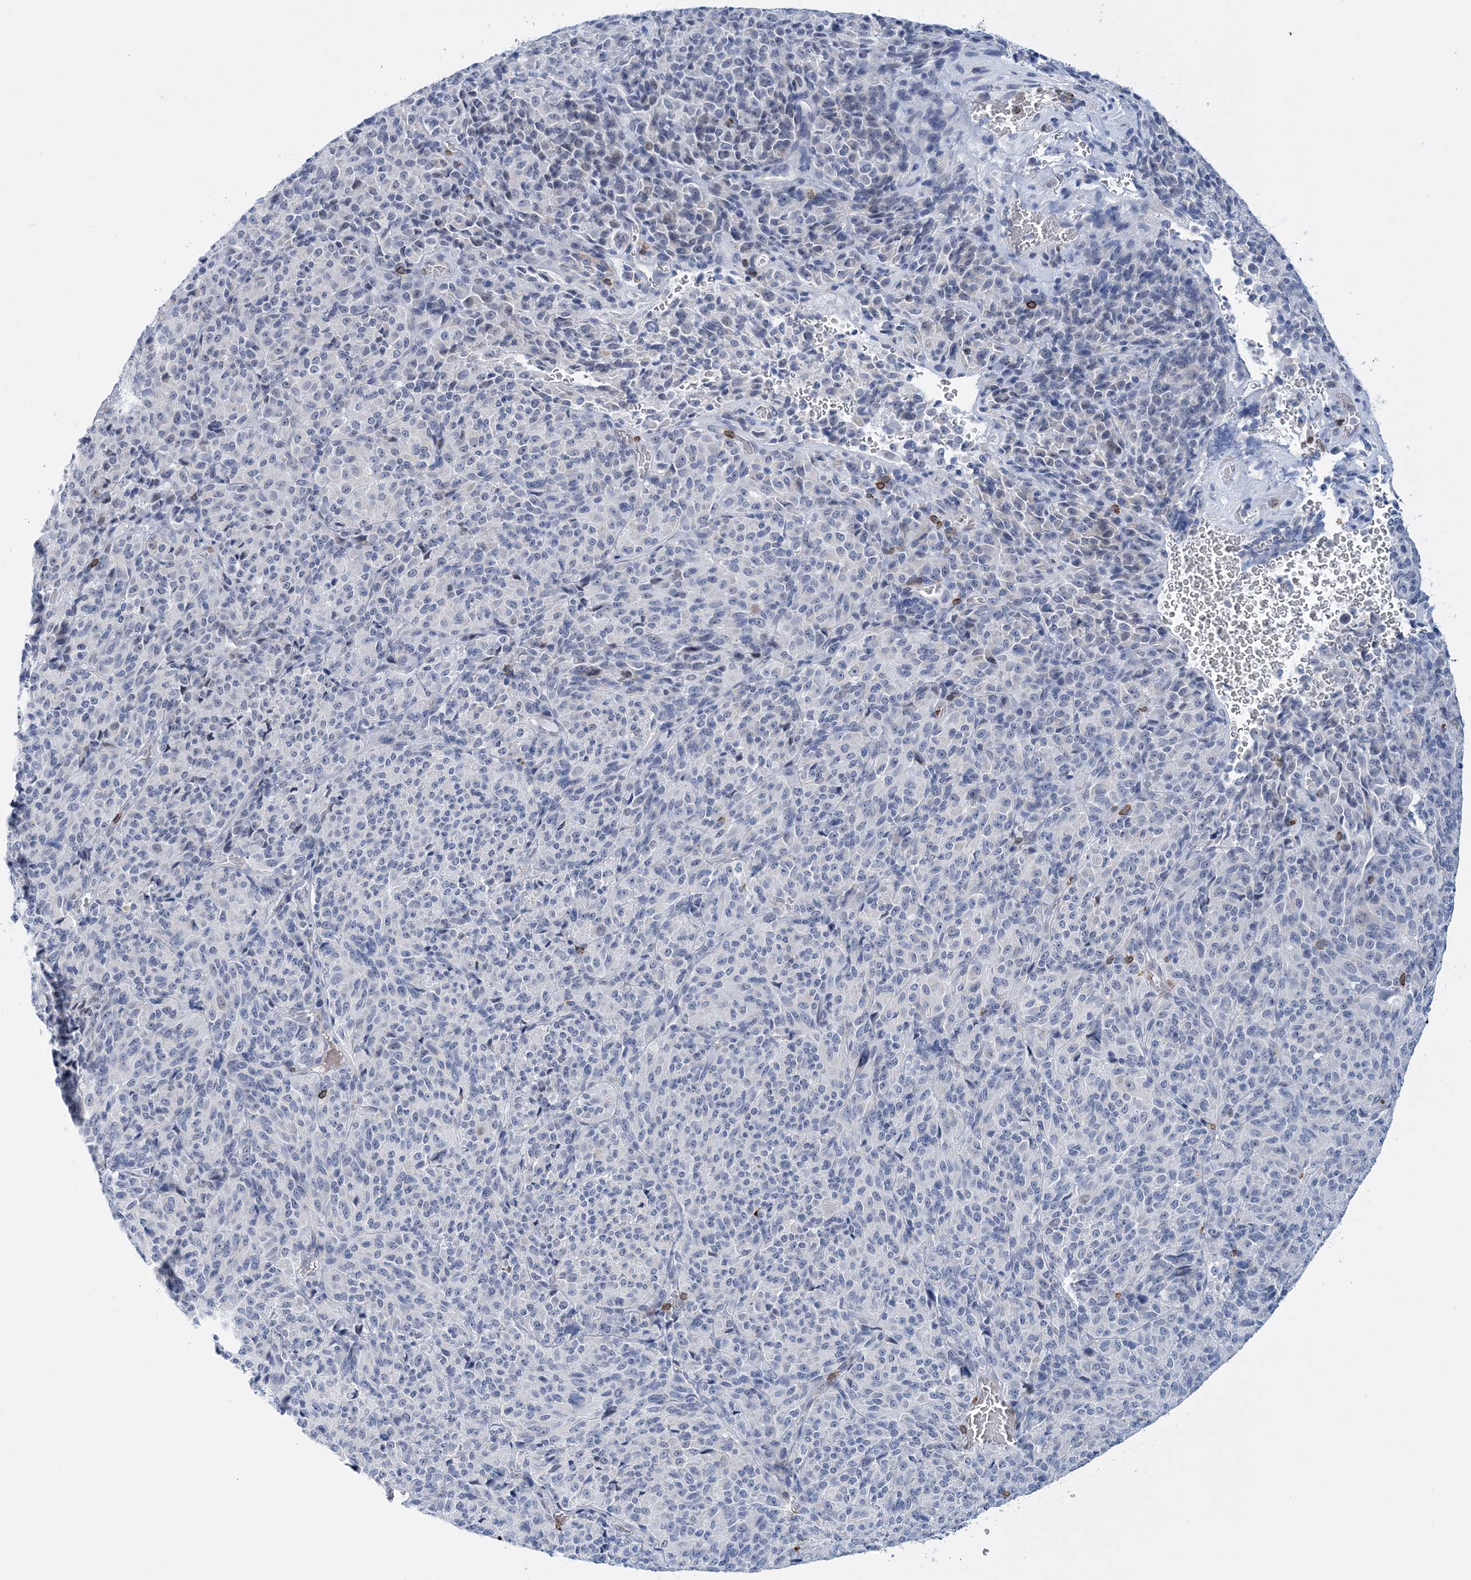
{"staining": {"intensity": "negative", "quantity": "none", "location": "none"}, "tissue": "melanoma", "cell_type": "Tumor cells", "image_type": "cancer", "snomed": [{"axis": "morphology", "description": "Malignant melanoma, Metastatic site"}, {"axis": "topography", "description": "Brain"}], "caption": "This is an immunohistochemistry histopathology image of melanoma. There is no staining in tumor cells.", "gene": "PRMT9", "patient": {"sex": "female", "age": 56}}